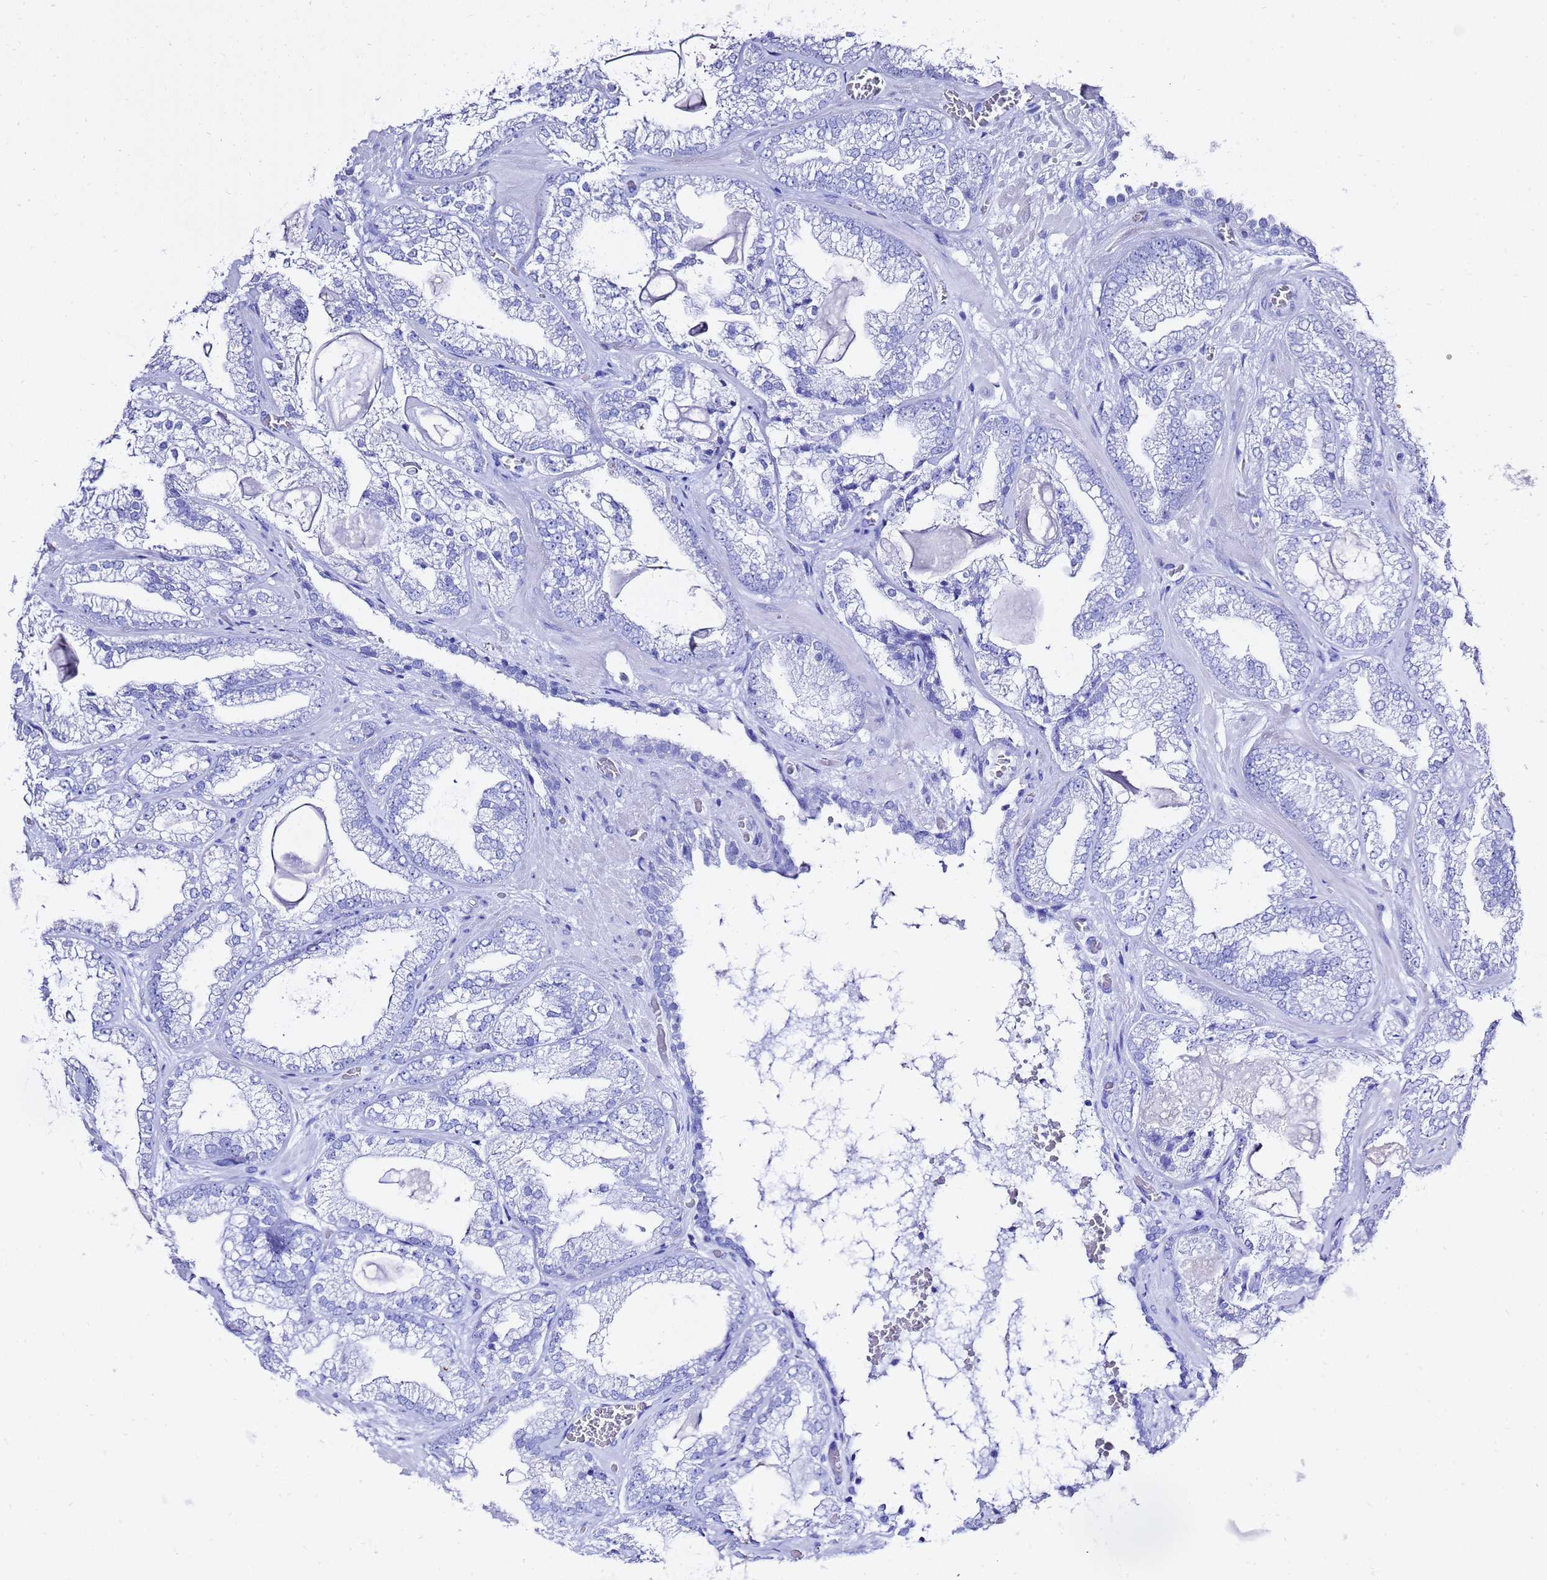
{"staining": {"intensity": "negative", "quantity": "none", "location": "none"}, "tissue": "prostate cancer", "cell_type": "Tumor cells", "image_type": "cancer", "snomed": [{"axis": "morphology", "description": "Adenocarcinoma, Low grade"}, {"axis": "topography", "description": "Prostate"}], "caption": "Human prostate cancer stained for a protein using immunohistochemistry displays no positivity in tumor cells.", "gene": "LIPF", "patient": {"sex": "male", "age": 57}}